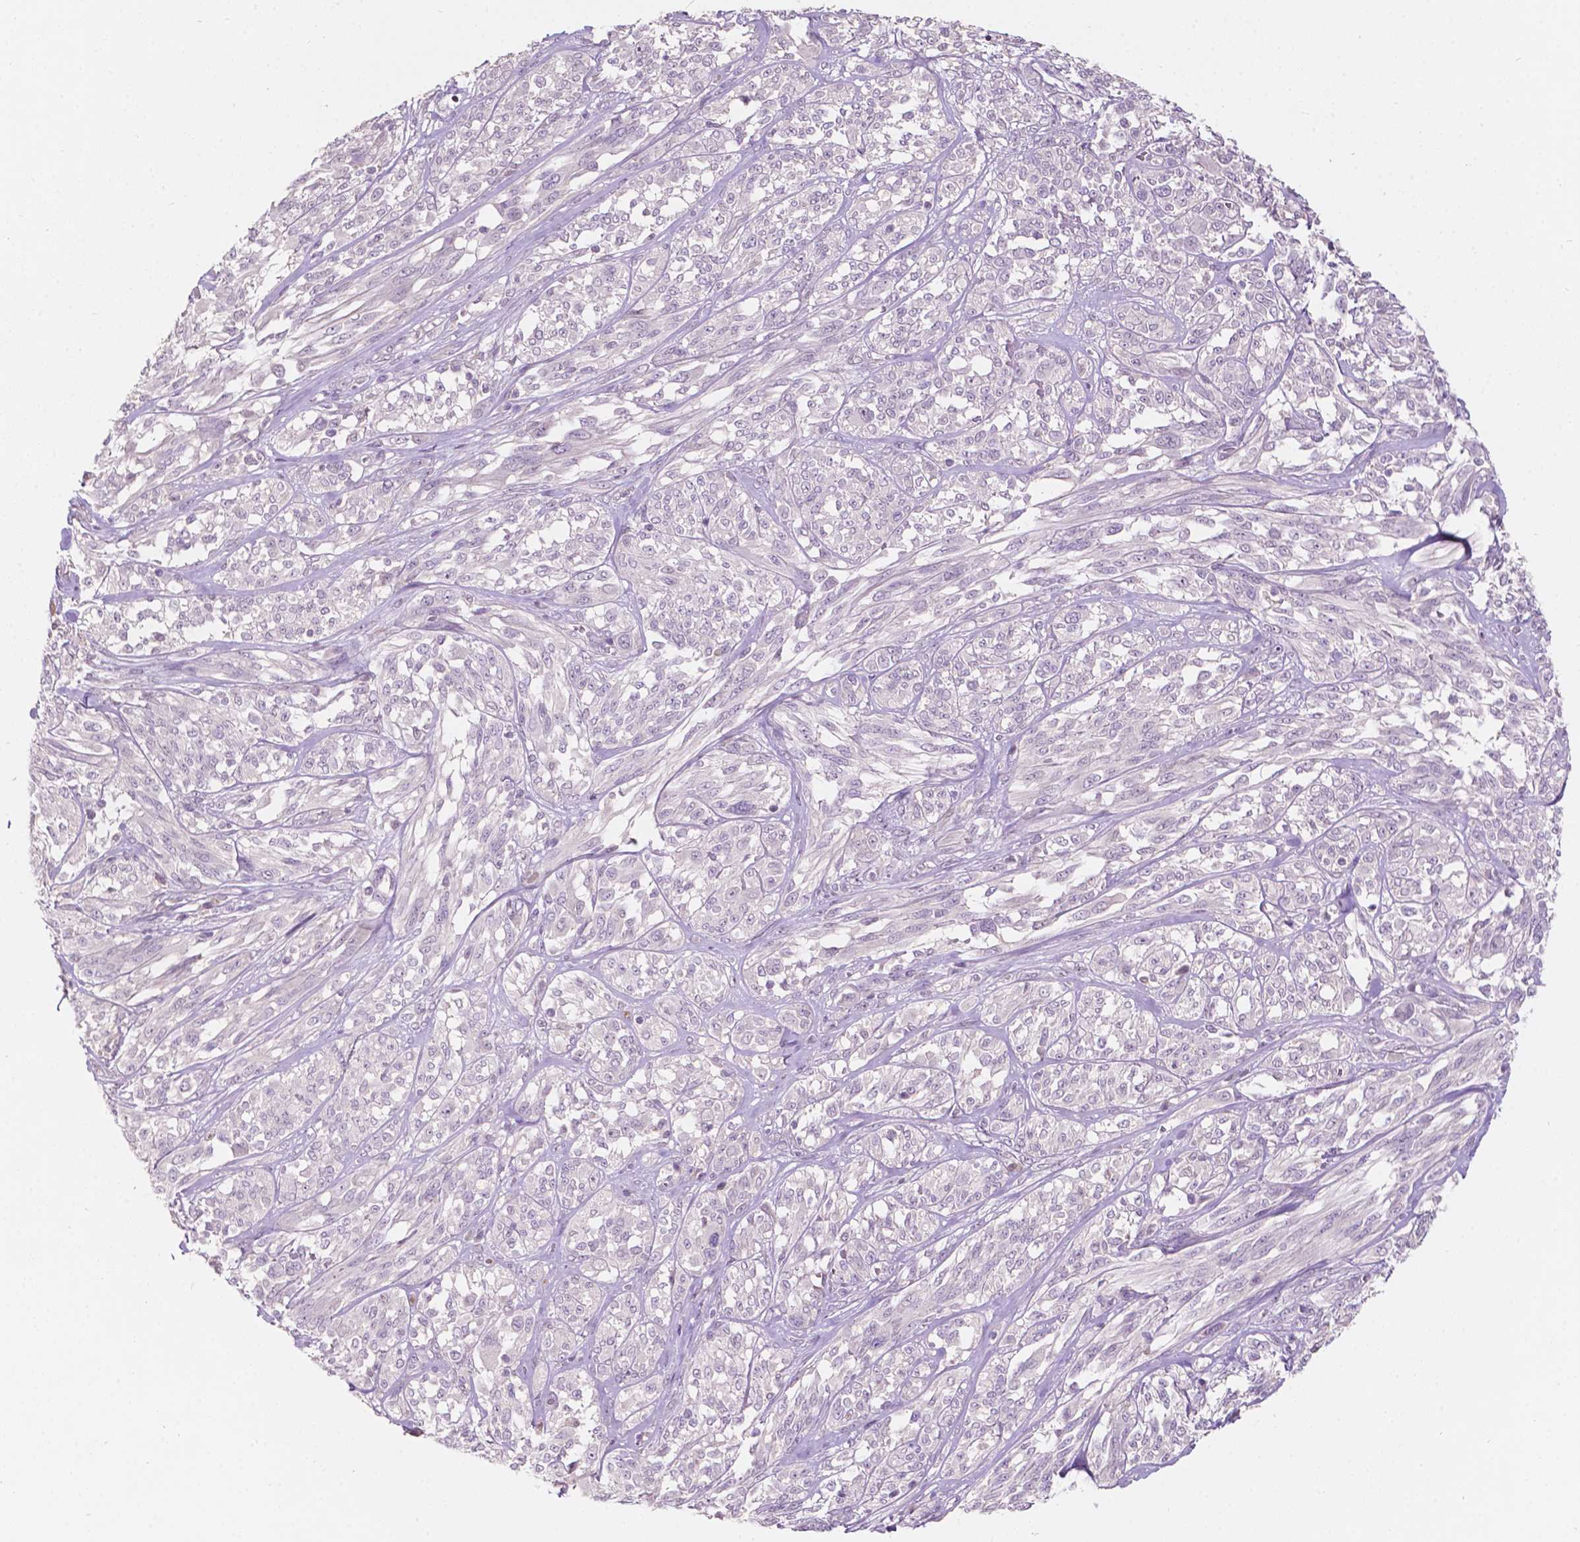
{"staining": {"intensity": "negative", "quantity": "none", "location": "none"}, "tissue": "melanoma", "cell_type": "Tumor cells", "image_type": "cancer", "snomed": [{"axis": "morphology", "description": "Malignant melanoma, NOS"}, {"axis": "topography", "description": "Skin"}], "caption": "Malignant melanoma stained for a protein using IHC displays no positivity tumor cells.", "gene": "TM6SF2", "patient": {"sex": "female", "age": 91}}